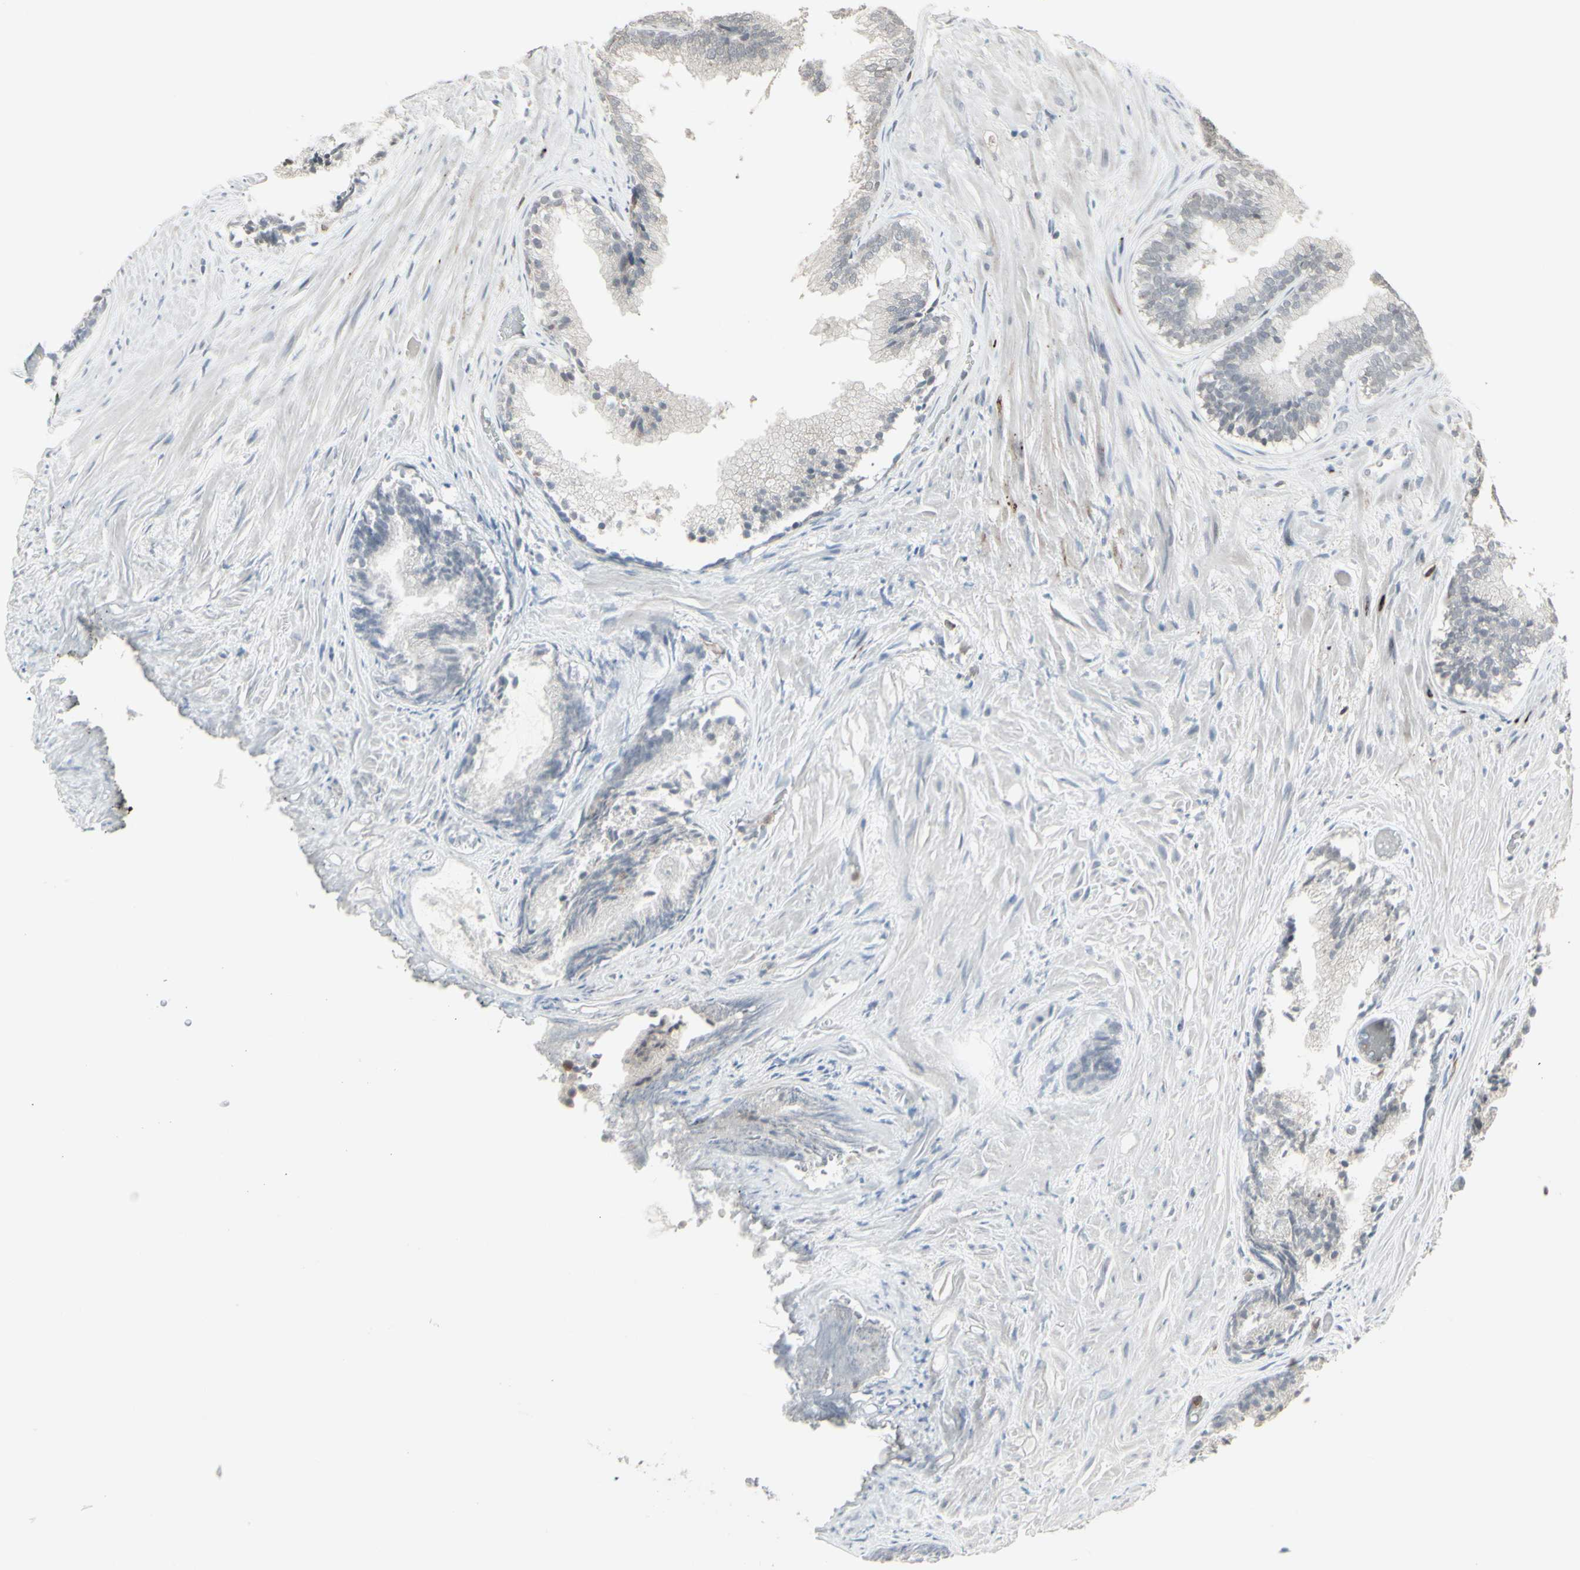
{"staining": {"intensity": "moderate", "quantity": "<25%", "location": "cytoplasmic/membranous"}, "tissue": "prostate", "cell_type": "Glandular cells", "image_type": "normal", "snomed": [{"axis": "morphology", "description": "Normal tissue, NOS"}, {"axis": "topography", "description": "Prostate"}], "caption": "Prostate stained with immunohistochemistry (IHC) demonstrates moderate cytoplasmic/membranous expression in about <25% of glandular cells. Immunohistochemistry (ihc) stains the protein in brown and the nuclei are stained blue.", "gene": "SAMSN1", "patient": {"sex": "male", "age": 76}}